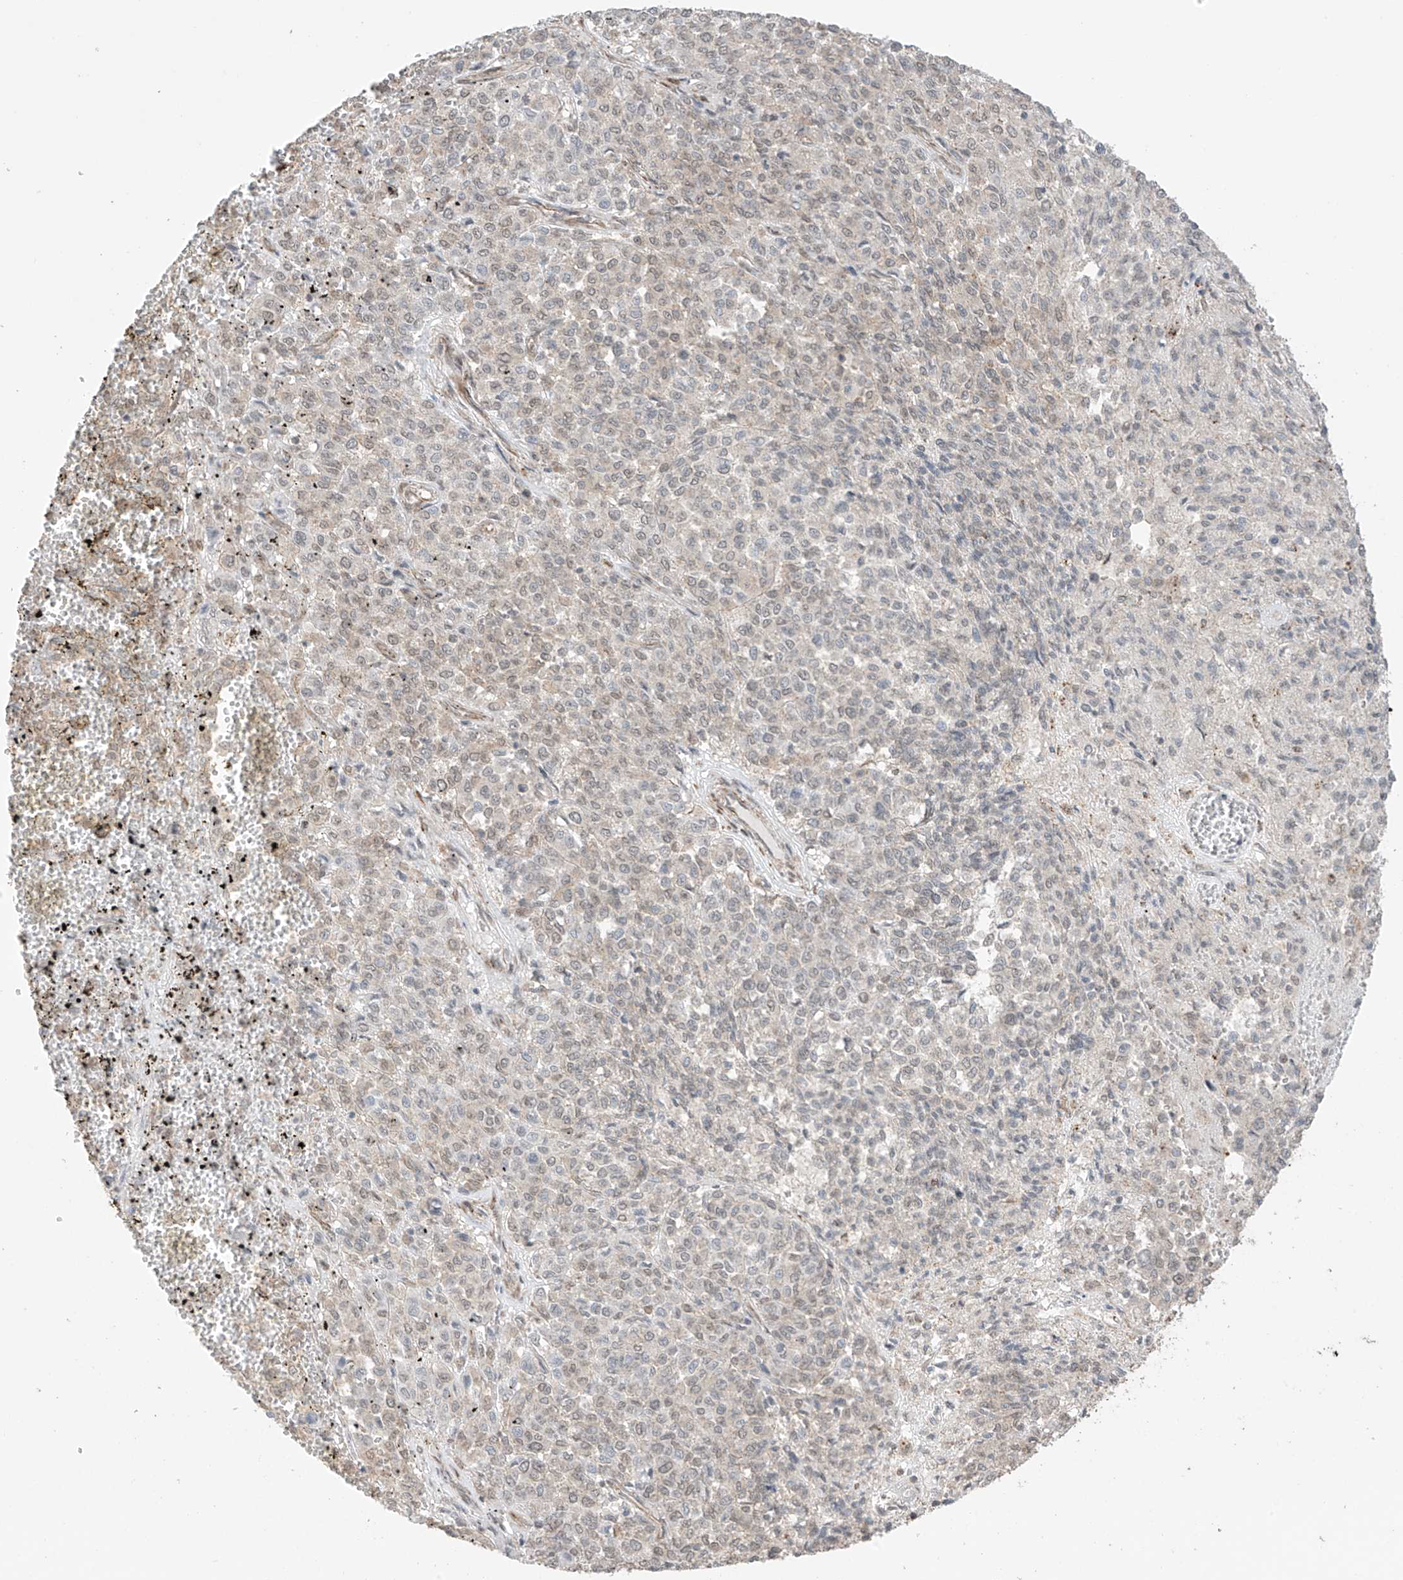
{"staining": {"intensity": "weak", "quantity": "<25%", "location": "cytoplasmic/membranous"}, "tissue": "melanoma", "cell_type": "Tumor cells", "image_type": "cancer", "snomed": [{"axis": "morphology", "description": "Malignant melanoma, Metastatic site"}, {"axis": "topography", "description": "Pancreas"}], "caption": "This is a image of IHC staining of melanoma, which shows no expression in tumor cells.", "gene": "TTLL5", "patient": {"sex": "female", "age": 30}}